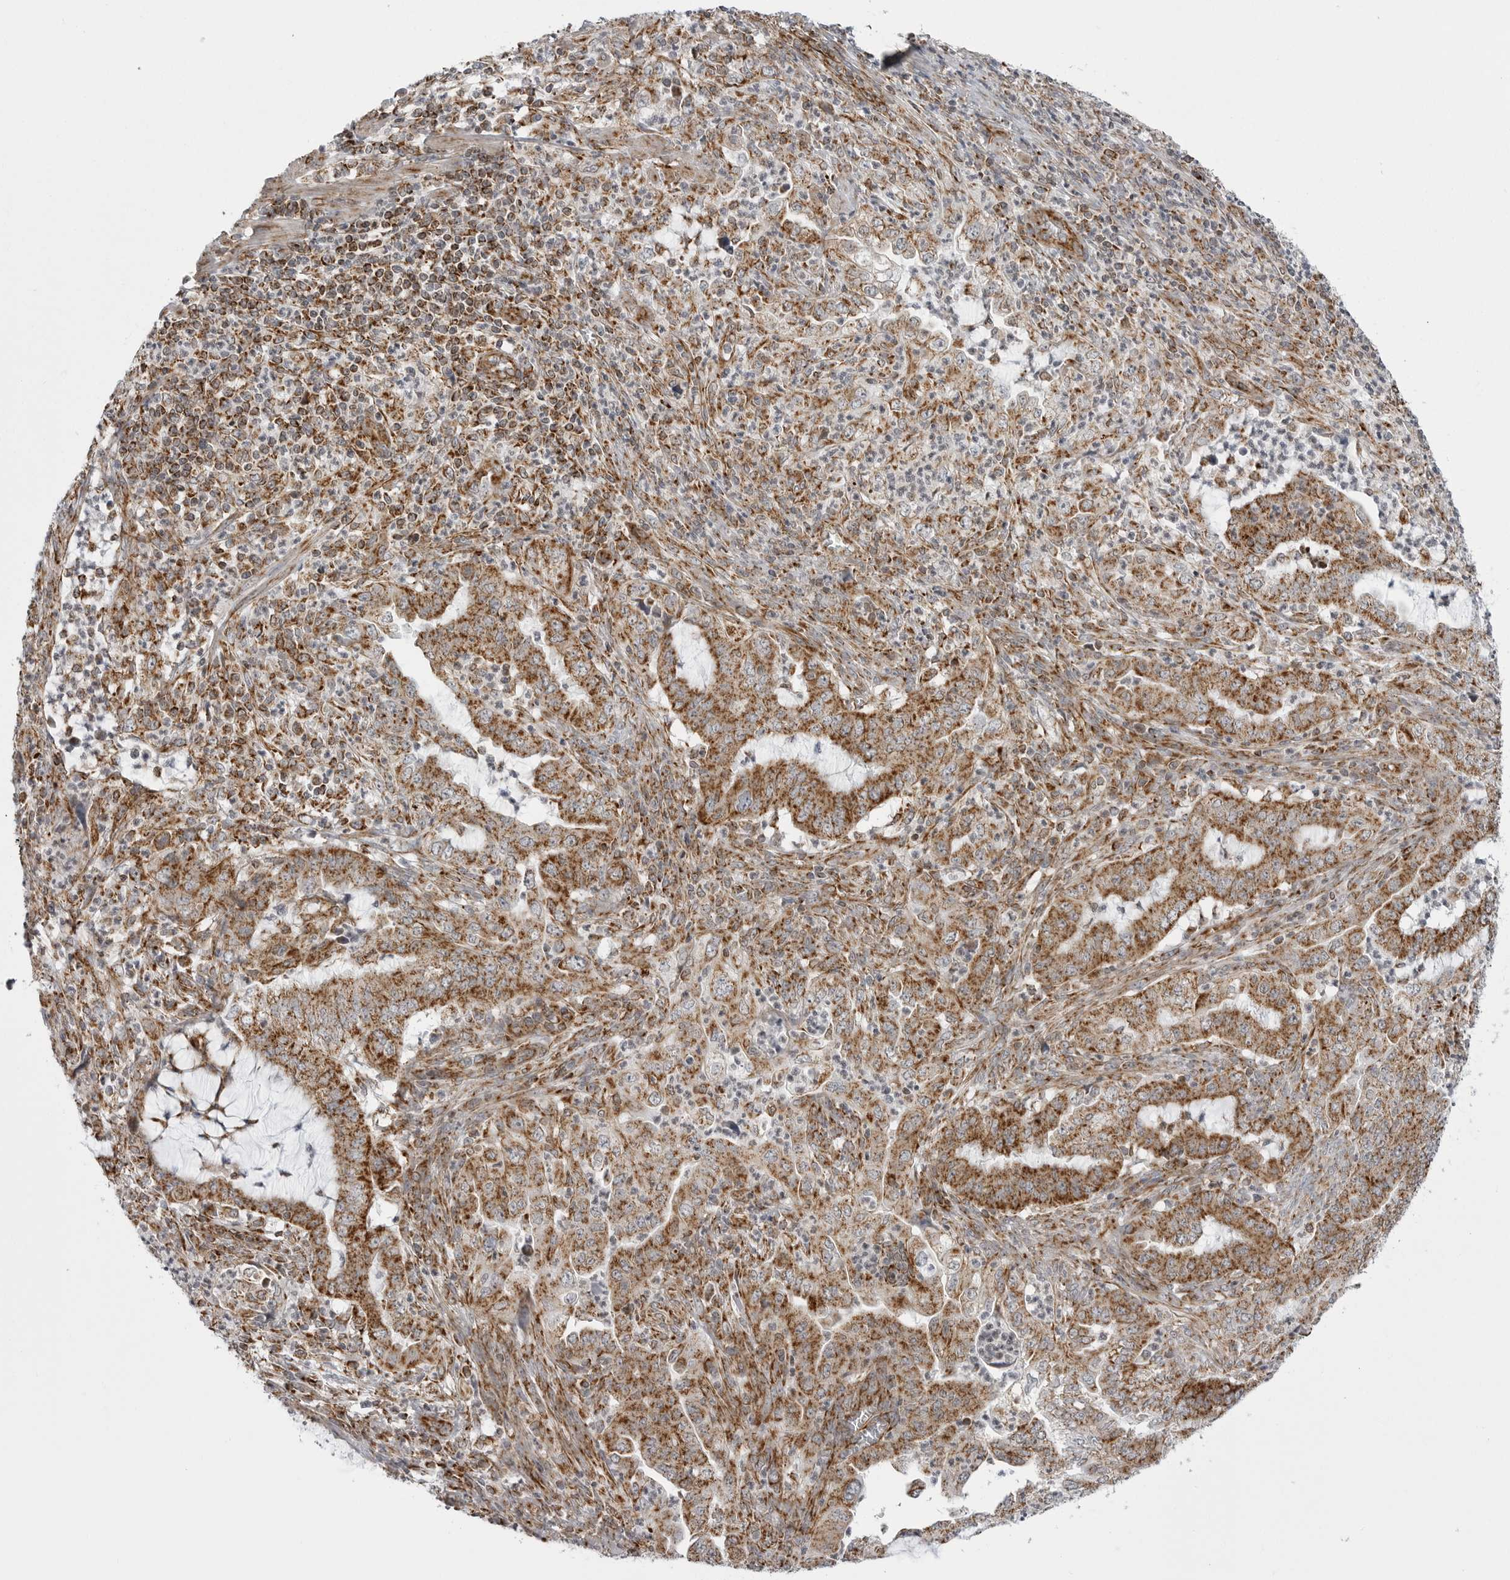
{"staining": {"intensity": "moderate", "quantity": ">75%", "location": "cytoplasmic/membranous"}, "tissue": "endometrial cancer", "cell_type": "Tumor cells", "image_type": "cancer", "snomed": [{"axis": "morphology", "description": "Adenocarcinoma, NOS"}, {"axis": "topography", "description": "Endometrium"}], "caption": "Protein expression analysis of endometrial cancer (adenocarcinoma) exhibits moderate cytoplasmic/membranous positivity in approximately >75% of tumor cells.", "gene": "FH", "patient": {"sex": "female", "age": 51}}